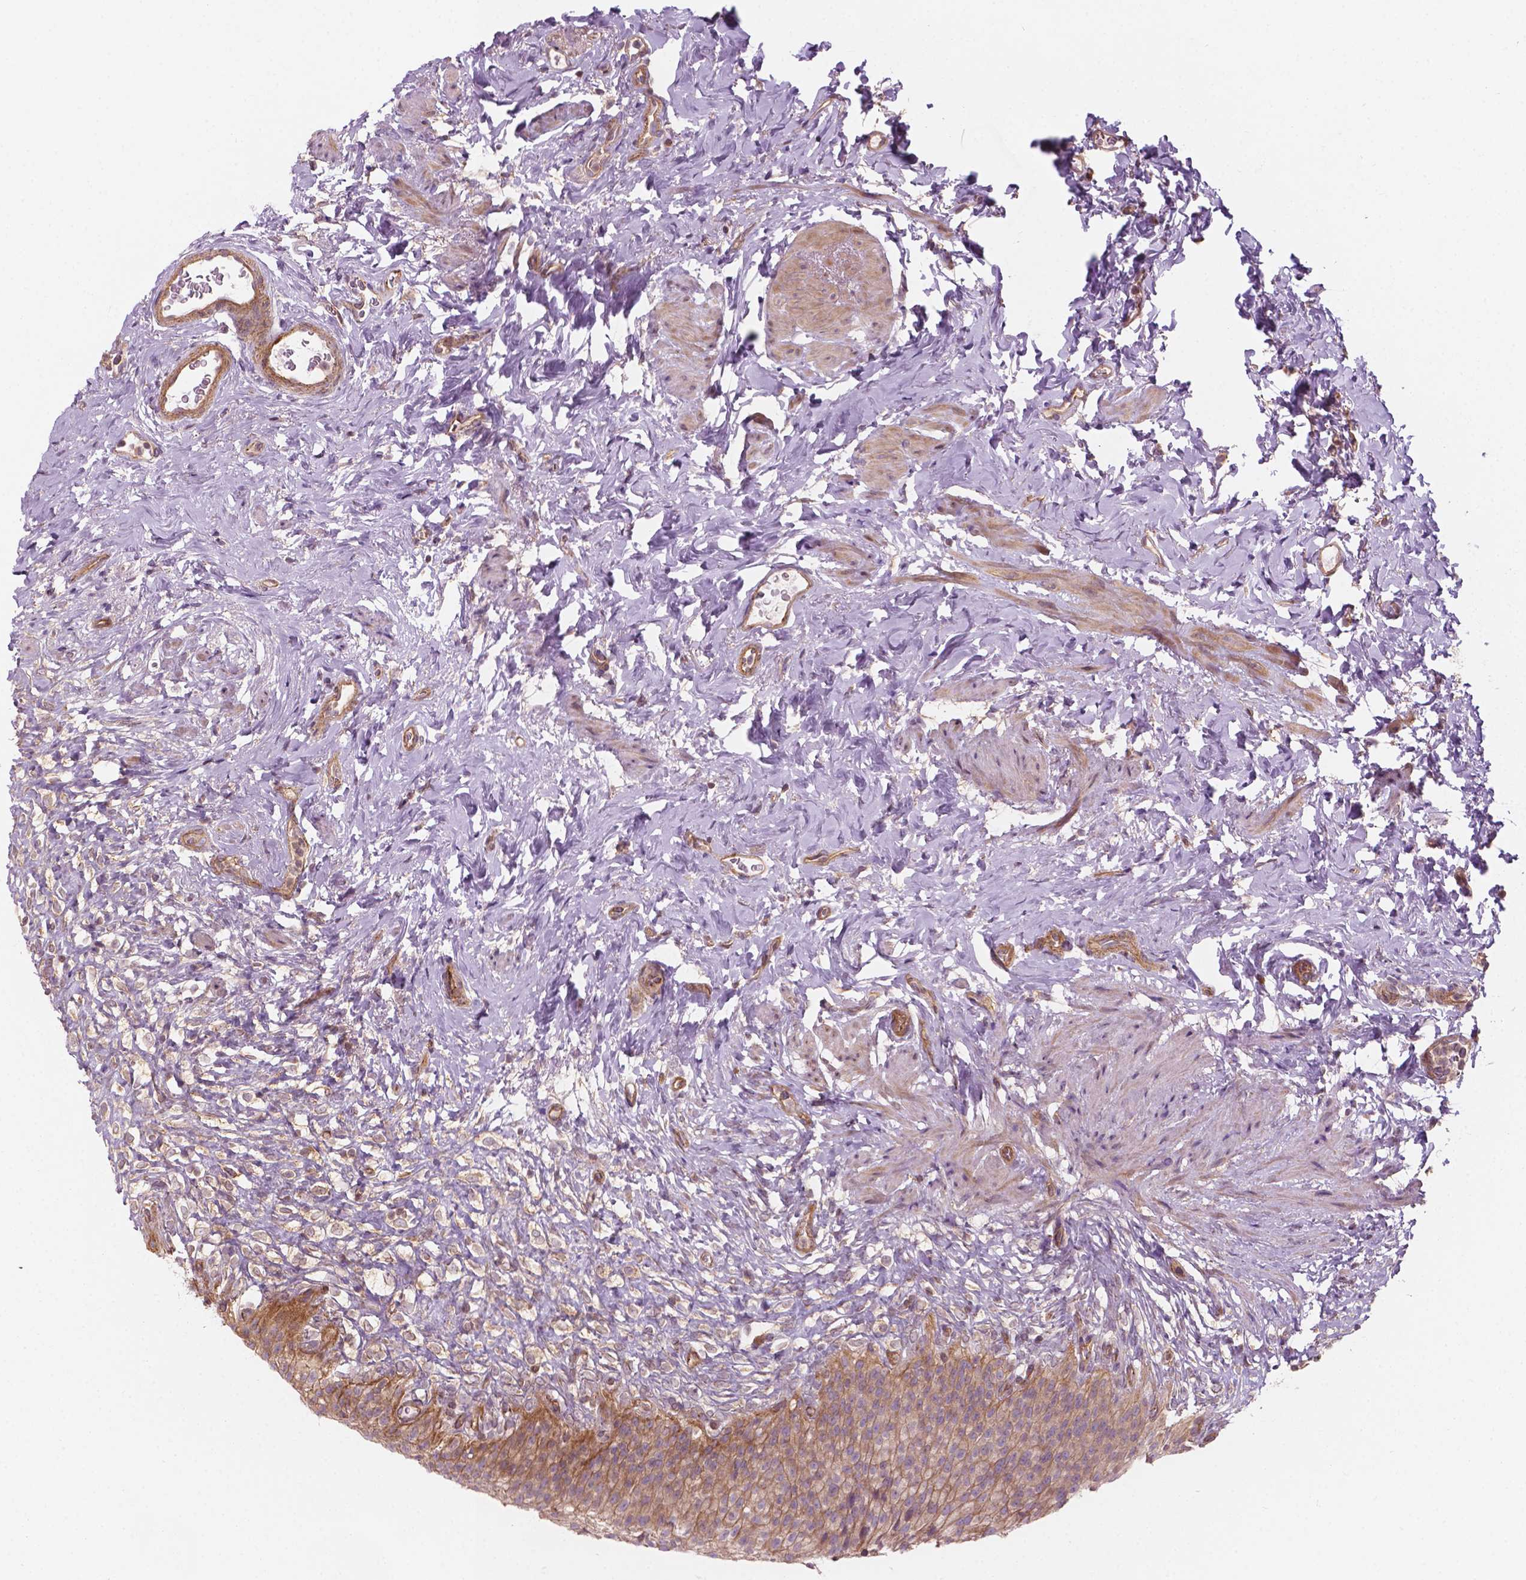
{"staining": {"intensity": "weak", "quantity": ">75%", "location": "cytoplasmic/membranous"}, "tissue": "urinary bladder", "cell_type": "Urothelial cells", "image_type": "normal", "snomed": [{"axis": "morphology", "description": "Normal tissue, NOS"}, {"axis": "topography", "description": "Urinary bladder"}, {"axis": "topography", "description": "Prostate"}], "caption": "Urothelial cells demonstrate low levels of weak cytoplasmic/membranous expression in about >75% of cells in normal urinary bladder.", "gene": "SURF4", "patient": {"sex": "male", "age": 76}}